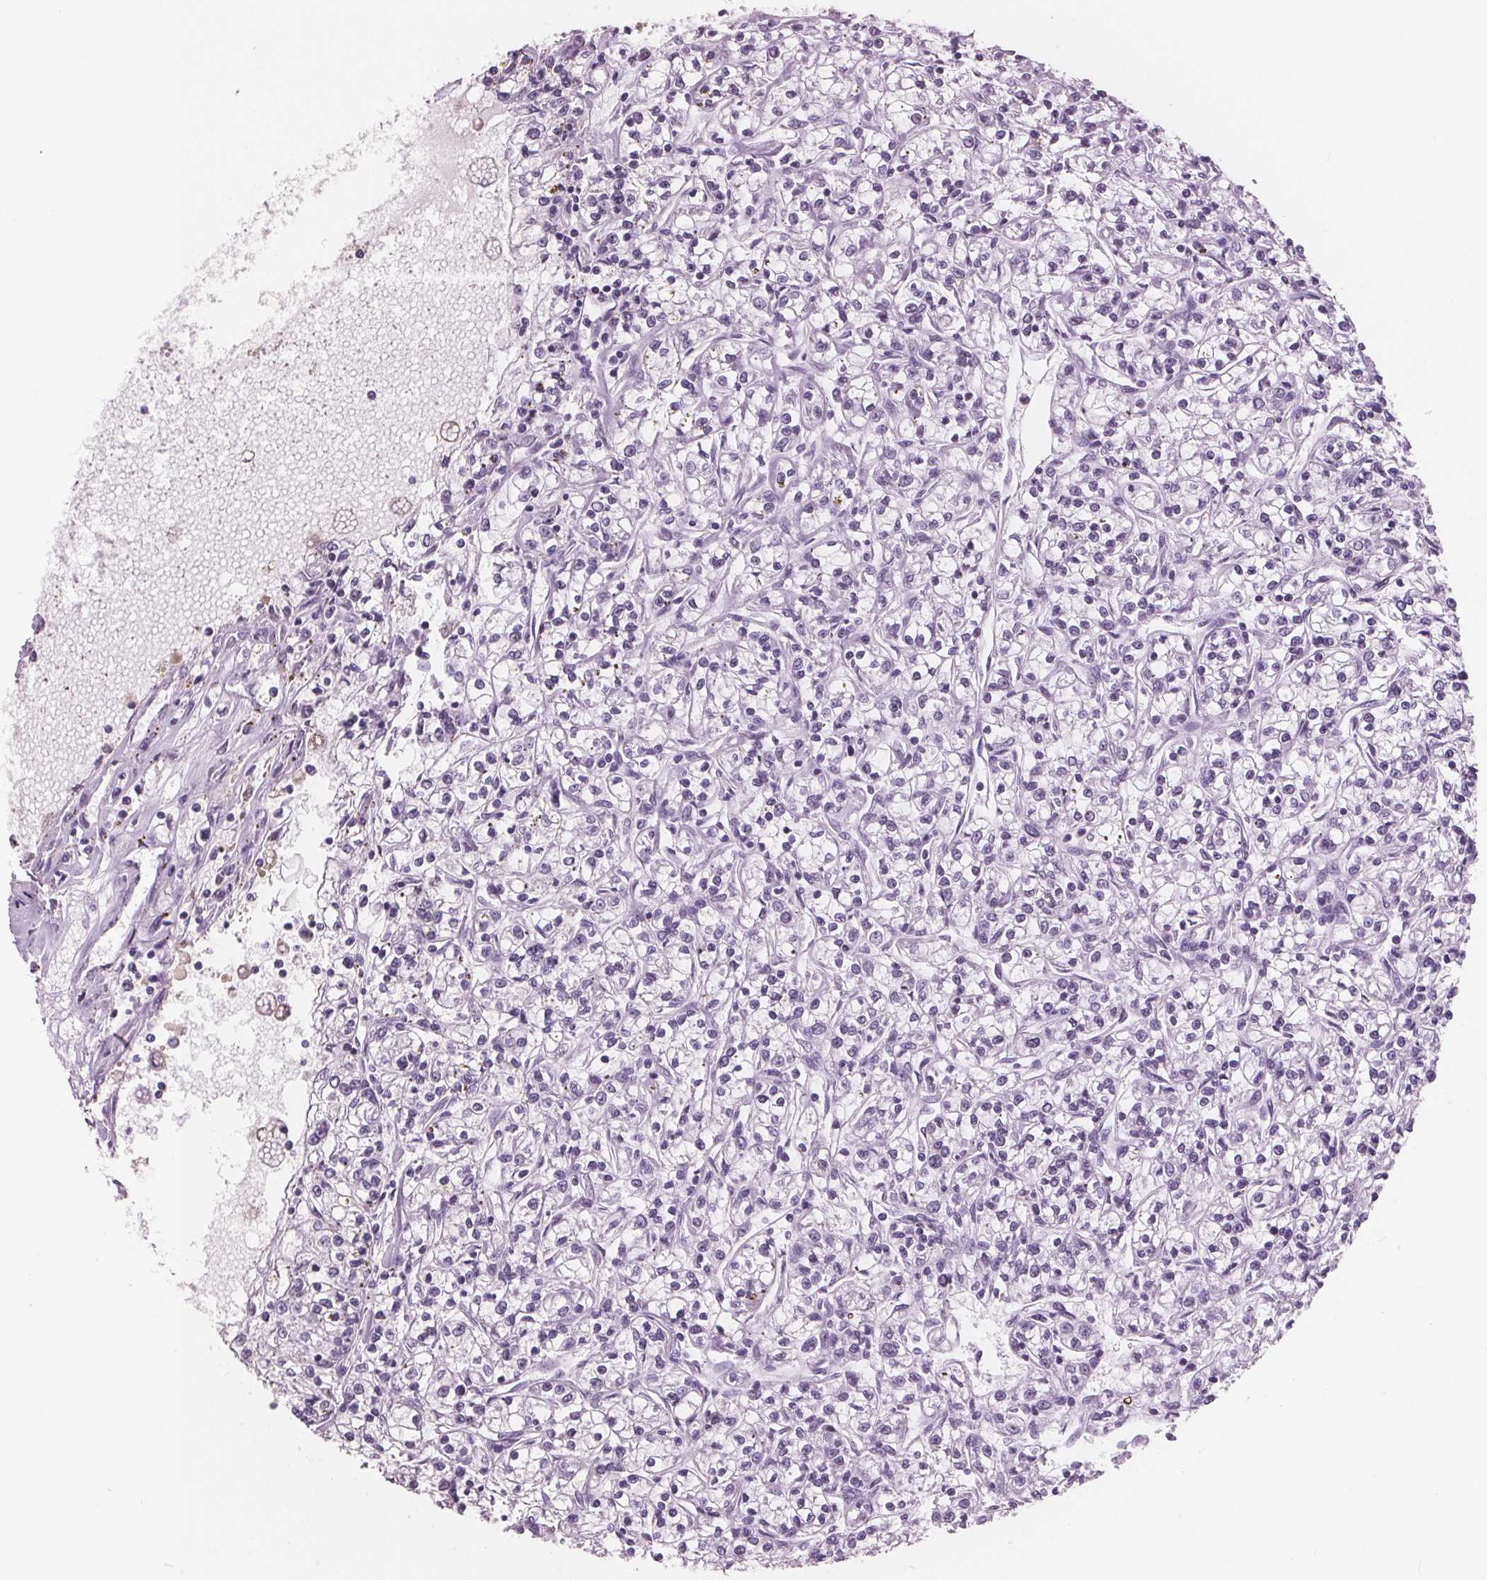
{"staining": {"intensity": "negative", "quantity": "none", "location": "none"}, "tissue": "renal cancer", "cell_type": "Tumor cells", "image_type": "cancer", "snomed": [{"axis": "morphology", "description": "Adenocarcinoma, NOS"}, {"axis": "topography", "description": "Kidney"}], "caption": "Human adenocarcinoma (renal) stained for a protein using immunohistochemistry shows no positivity in tumor cells.", "gene": "AMBP", "patient": {"sex": "female", "age": 59}}